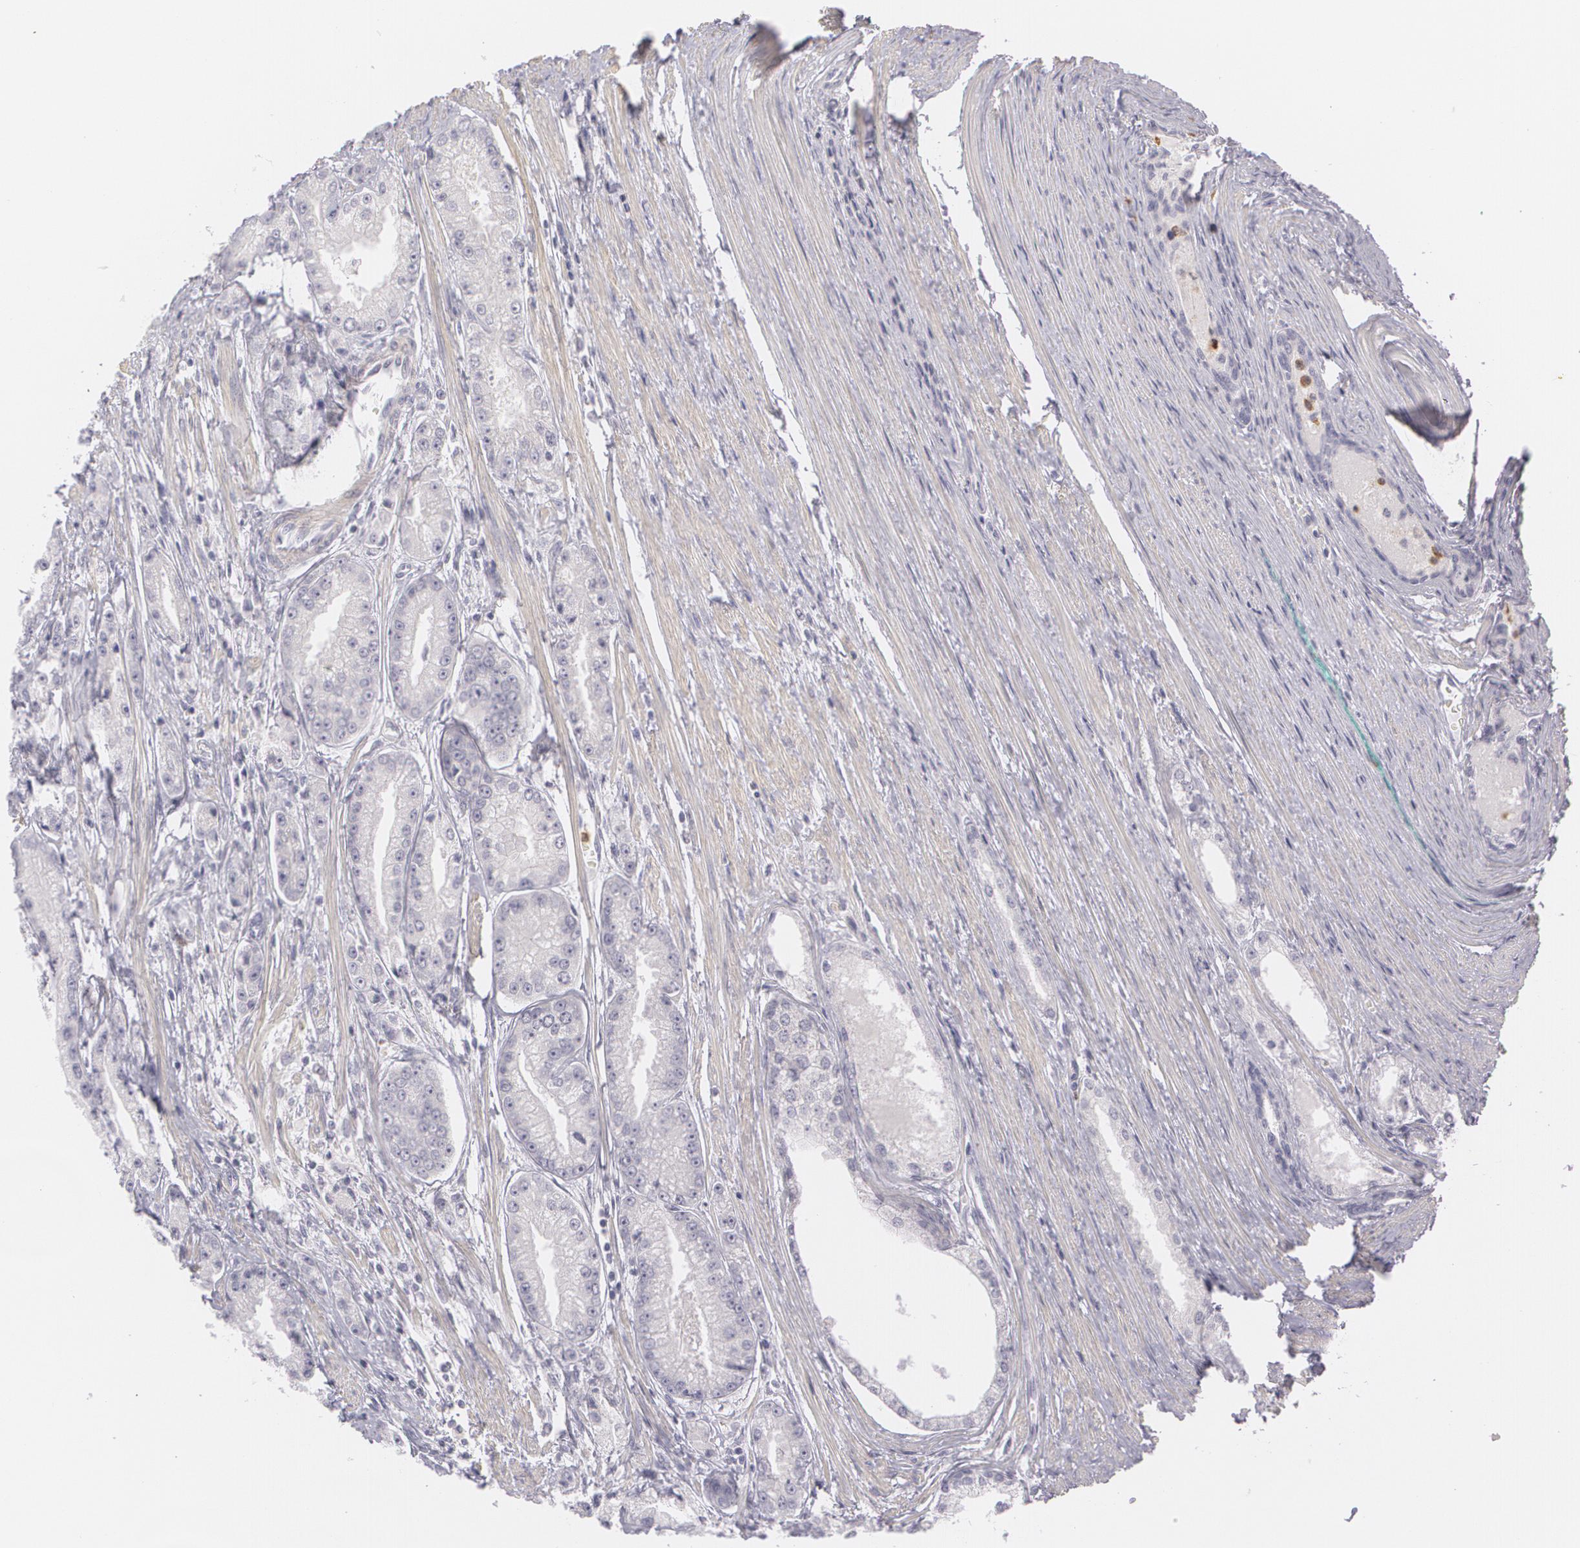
{"staining": {"intensity": "negative", "quantity": "none", "location": "none"}, "tissue": "prostate cancer", "cell_type": "Tumor cells", "image_type": "cancer", "snomed": [{"axis": "morphology", "description": "Adenocarcinoma, Medium grade"}, {"axis": "topography", "description": "Prostate"}], "caption": "This is an IHC image of prostate cancer. There is no staining in tumor cells.", "gene": "FAM181A", "patient": {"sex": "male", "age": 72}}